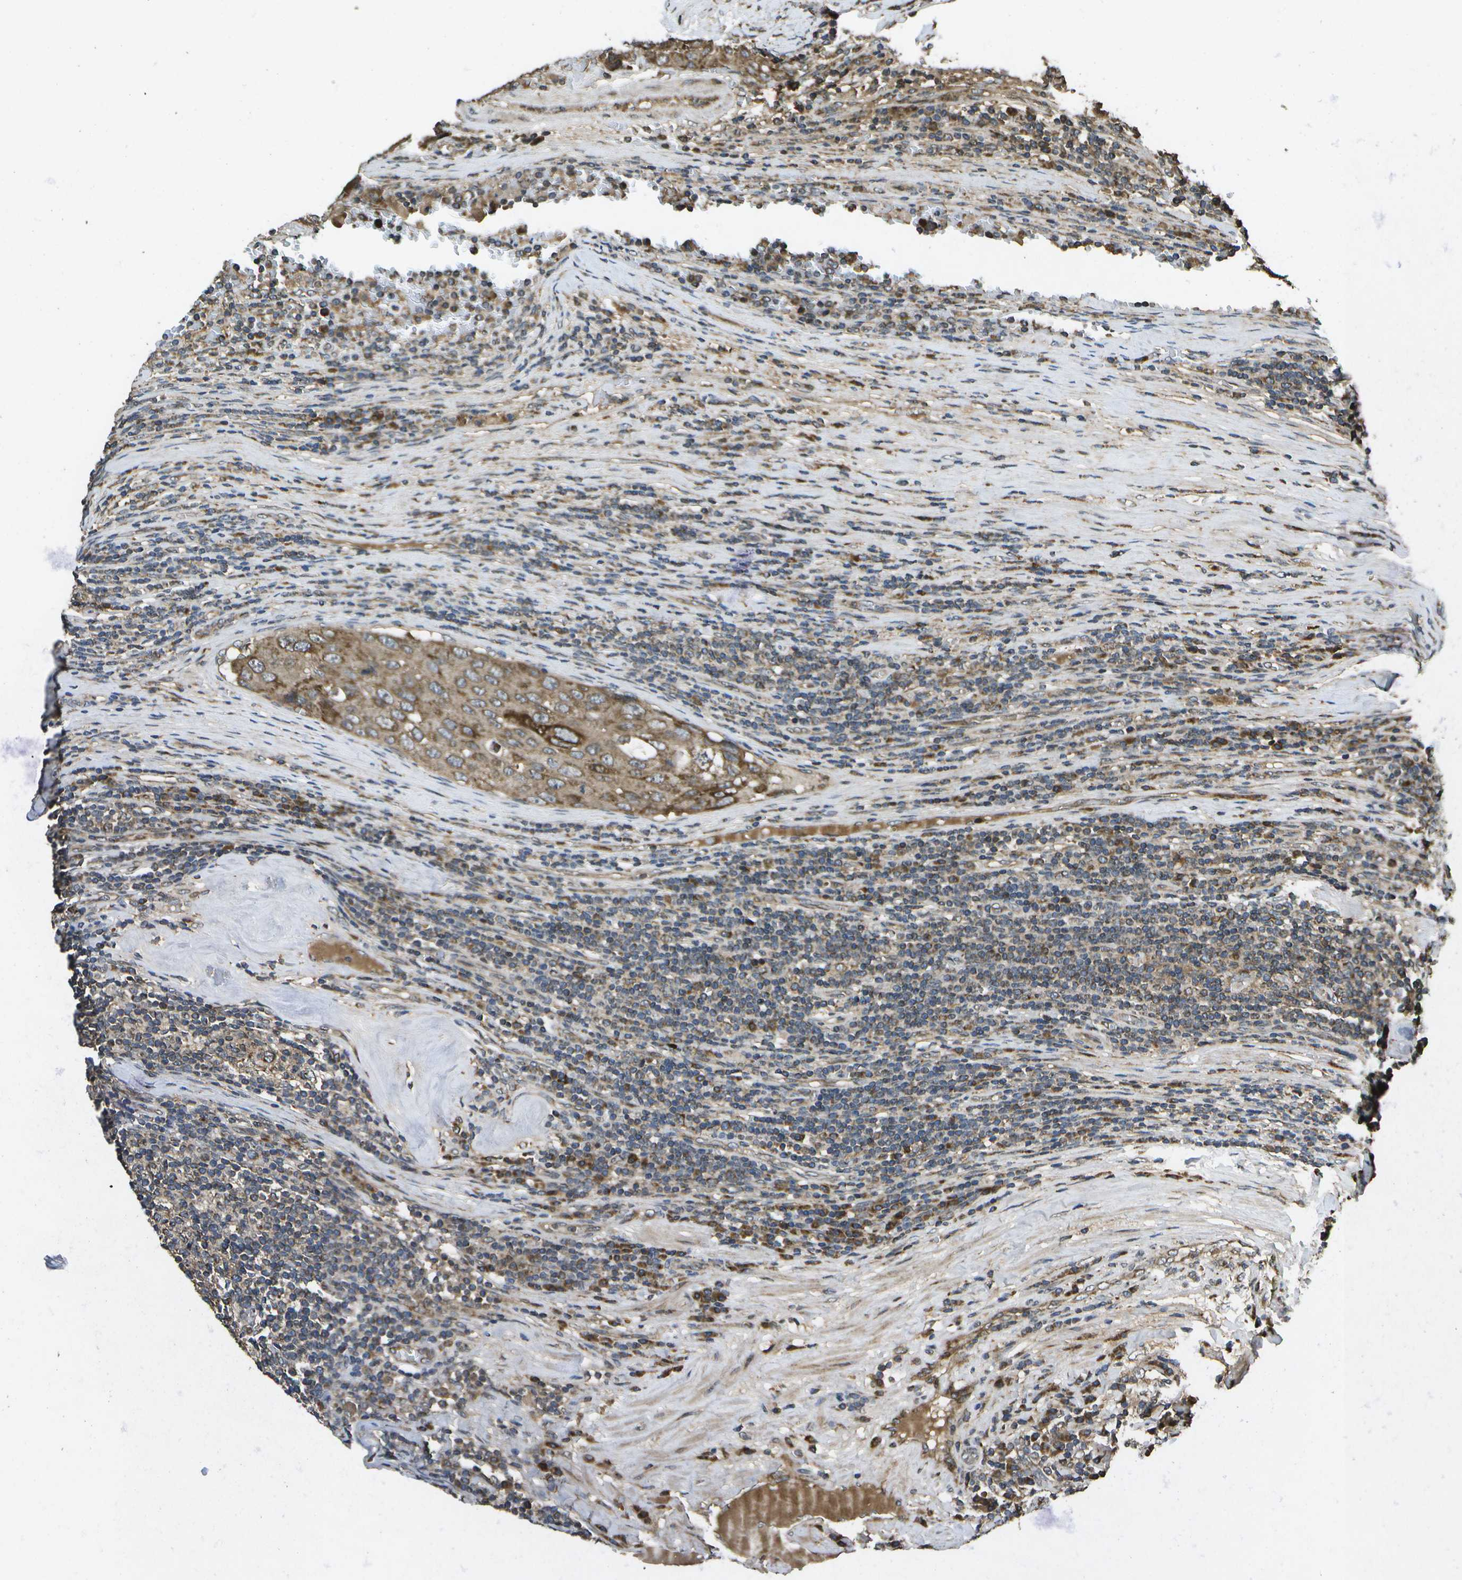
{"staining": {"intensity": "moderate", "quantity": ">75%", "location": "cytoplasmic/membranous"}, "tissue": "urothelial cancer", "cell_type": "Tumor cells", "image_type": "cancer", "snomed": [{"axis": "morphology", "description": "Urothelial carcinoma, High grade"}, {"axis": "topography", "description": "Lymph node"}, {"axis": "topography", "description": "Urinary bladder"}], "caption": "Immunohistochemistry (IHC) micrograph of neoplastic tissue: urothelial cancer stained using immunohistochemistry shows medium levels of moderate protein expression localized specifically in the cytoplasmic/membranous of tumor cells, appearing as a cytoplasmic/membranous brown color.", "gene": "HFE", "patient": {"sex": "male", "age": 51}}